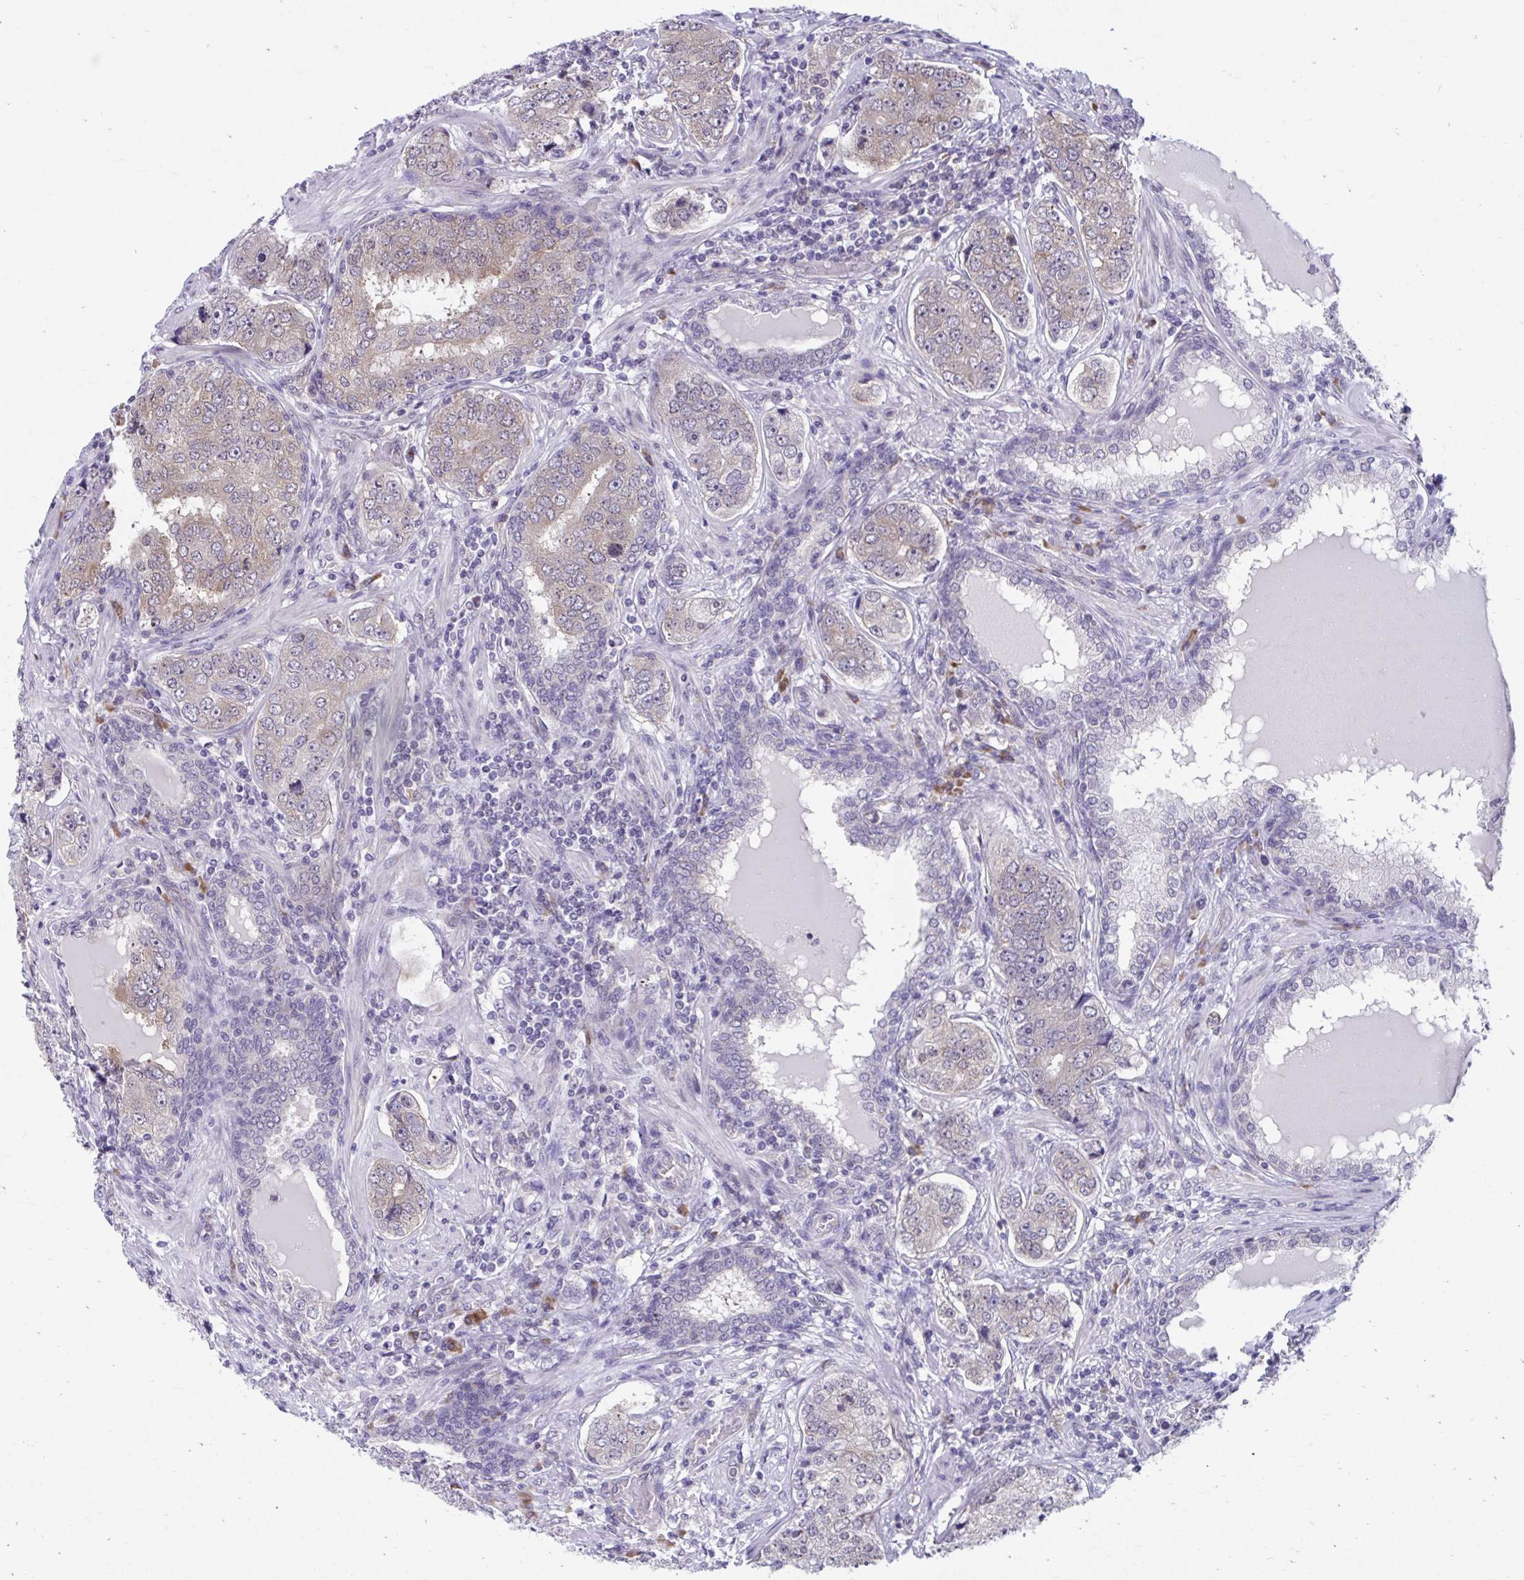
{"staining": {"intensity": "weak", "quantity": "25%-75%", "location": "cytoplasmic/membranous"}, "tissue": "prostate cancer", "cell_type": "Tumor cells", "image_type": "cancer", "snomed": [{"axis": "morphology", "description": "Adenocarcinoma, High grade"}, {"axis": "topography", "description": "Prostate"}], "caption": "Brown immunohistochemical staining in prostate cancer reveals weak cytoplasmic/membranous staining in about 25%-75% of tumor cells. (Stains: DAB (3,3'-diaminobenzidine) in brown, nuclei in blue, Microscopy: brightfield microscopy at high magnification).", "gene": "SELENON", "patient": {"sex": "male", "age": 60}}